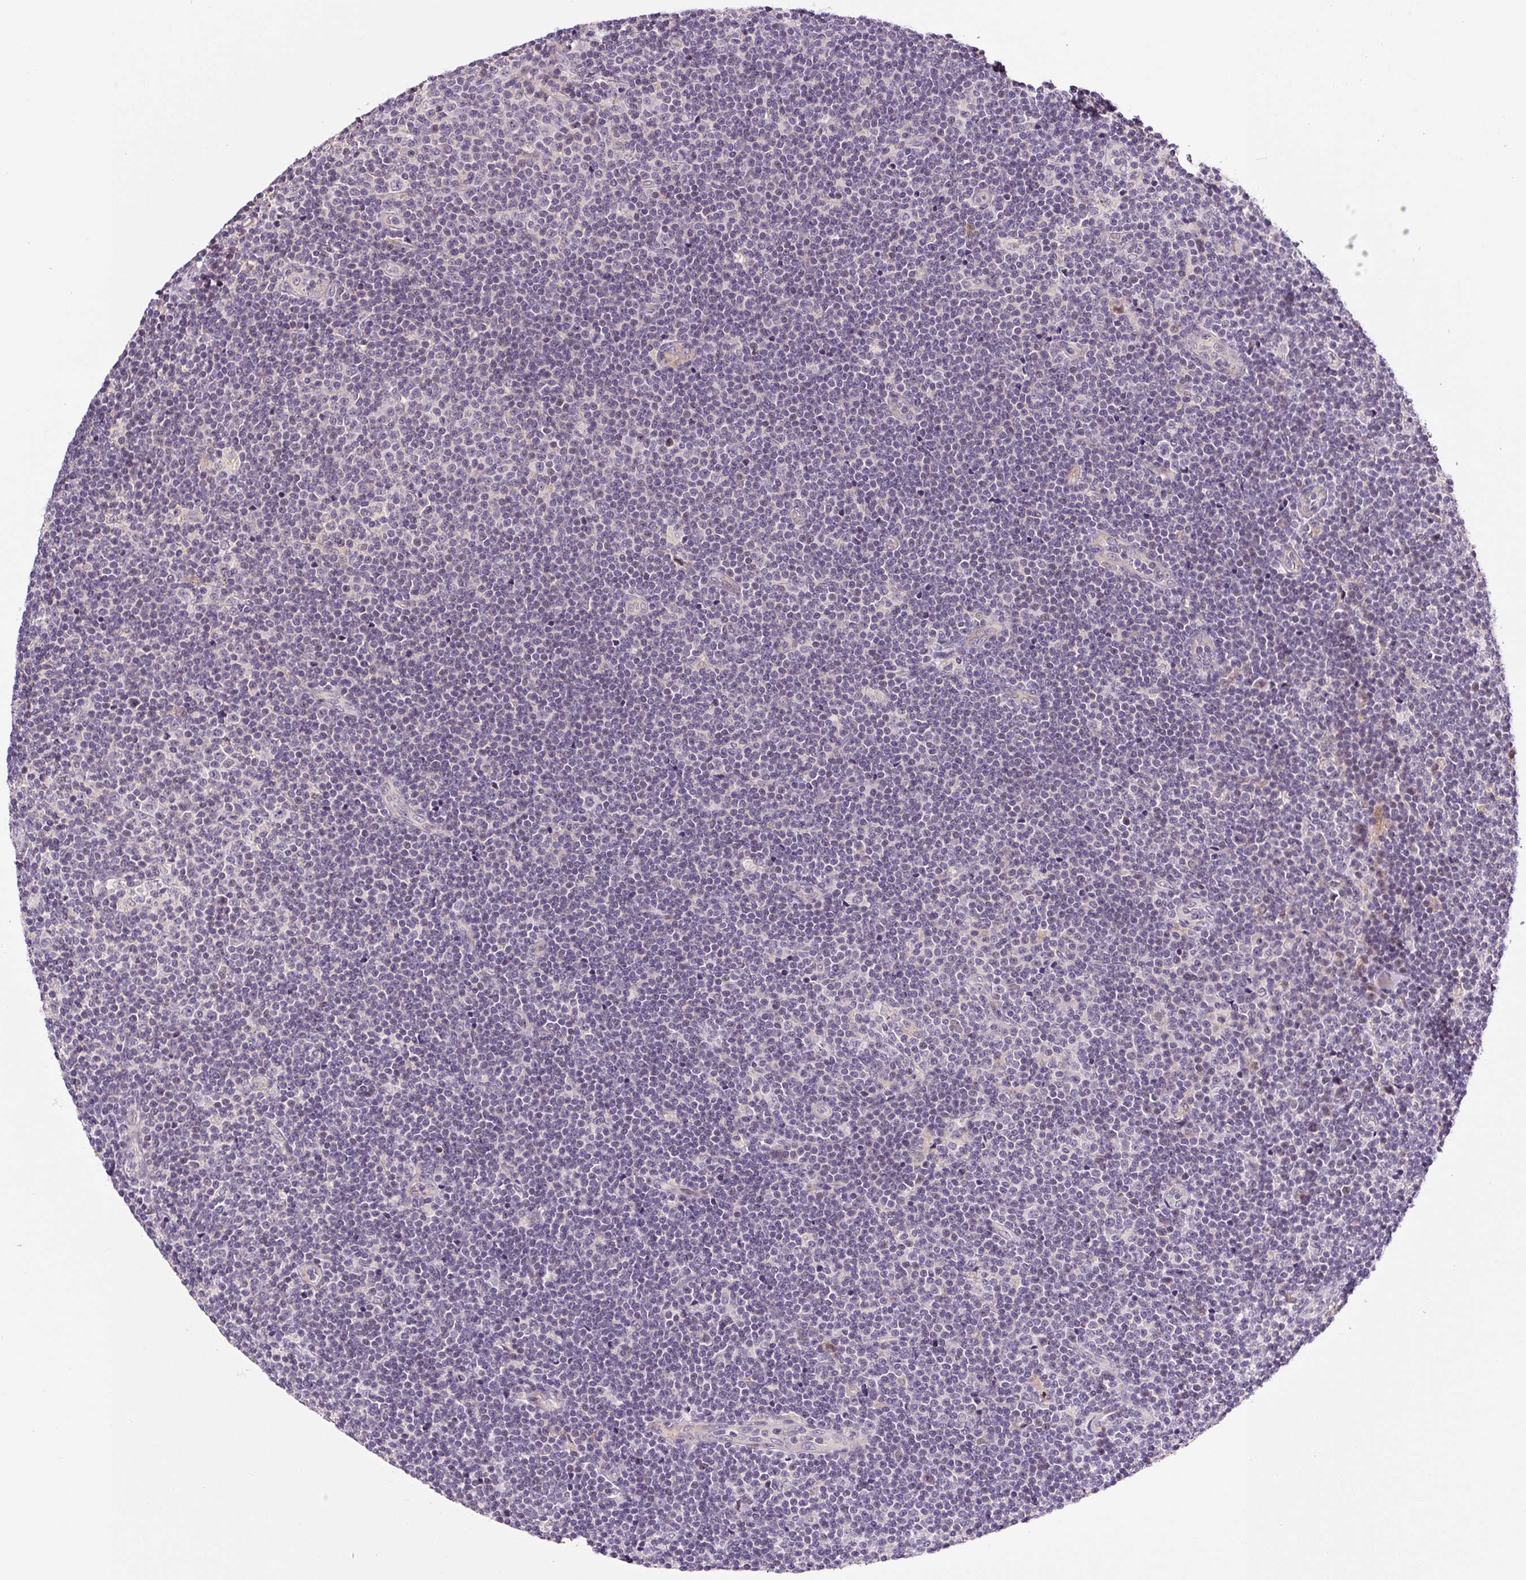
{"staining": {"intensity": "negative", "quantity": "none", "location": "none"}, "tissue": "lymphoma", "cell_type": "Tumor cells", "image_type": "cancer", "snomed": [{"axis": "morphology", "description": "Malignant lymphoma, non-Hodgkin's type, Low grade"}, {"axis": "topography", "description": "Lymph node"}], "caption": "Photomicrograph shows no protein positivity in tumor cells of lymphoma tissue.", "gene": "PRKAA2", "patient": {"sex": "male", "age": 48}}